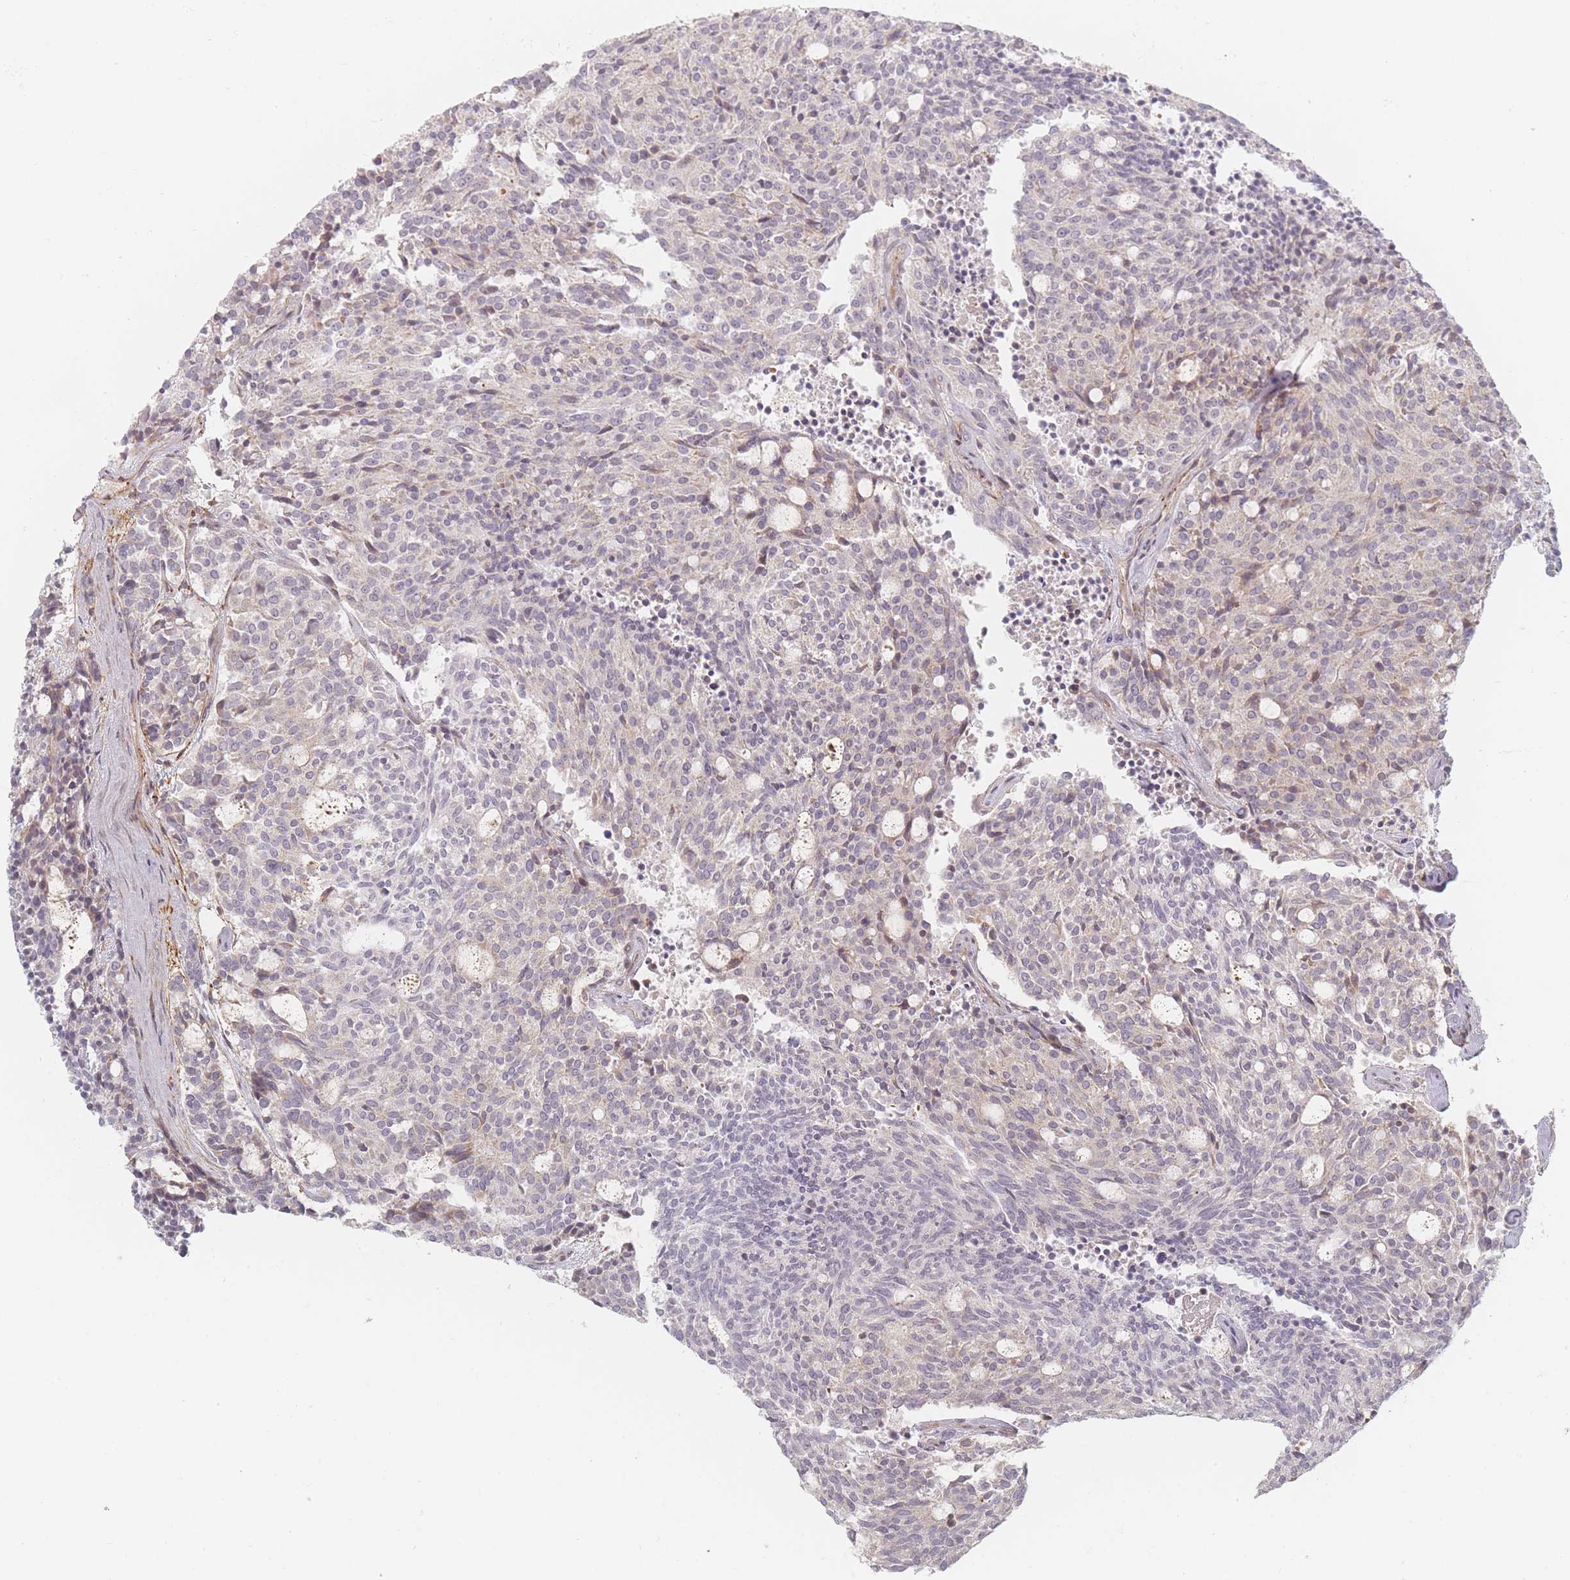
{"staining": {"intensity": "negative", "quantity": "none", "location": "none"}, "tissue": "carcinoid", "cell_type": "Tumor cells", "image_type": "cancer", "snomed": [{"axis": "morphology", "description": "Carcinoid, malignant, NOS"}, {"axis": "topography", "description": "Pancreas"}], "caption": "Tumor cells show no significant positivity in carcinoid. (Stains: DAB (3,3'-diaminobenzidine) IHC with hematoxylin counter stain, Microscopy: brightfield microscopy at high magnification).", "gene": "ZKSCAN7", "patient": {"sex": "female", "age": 54}}